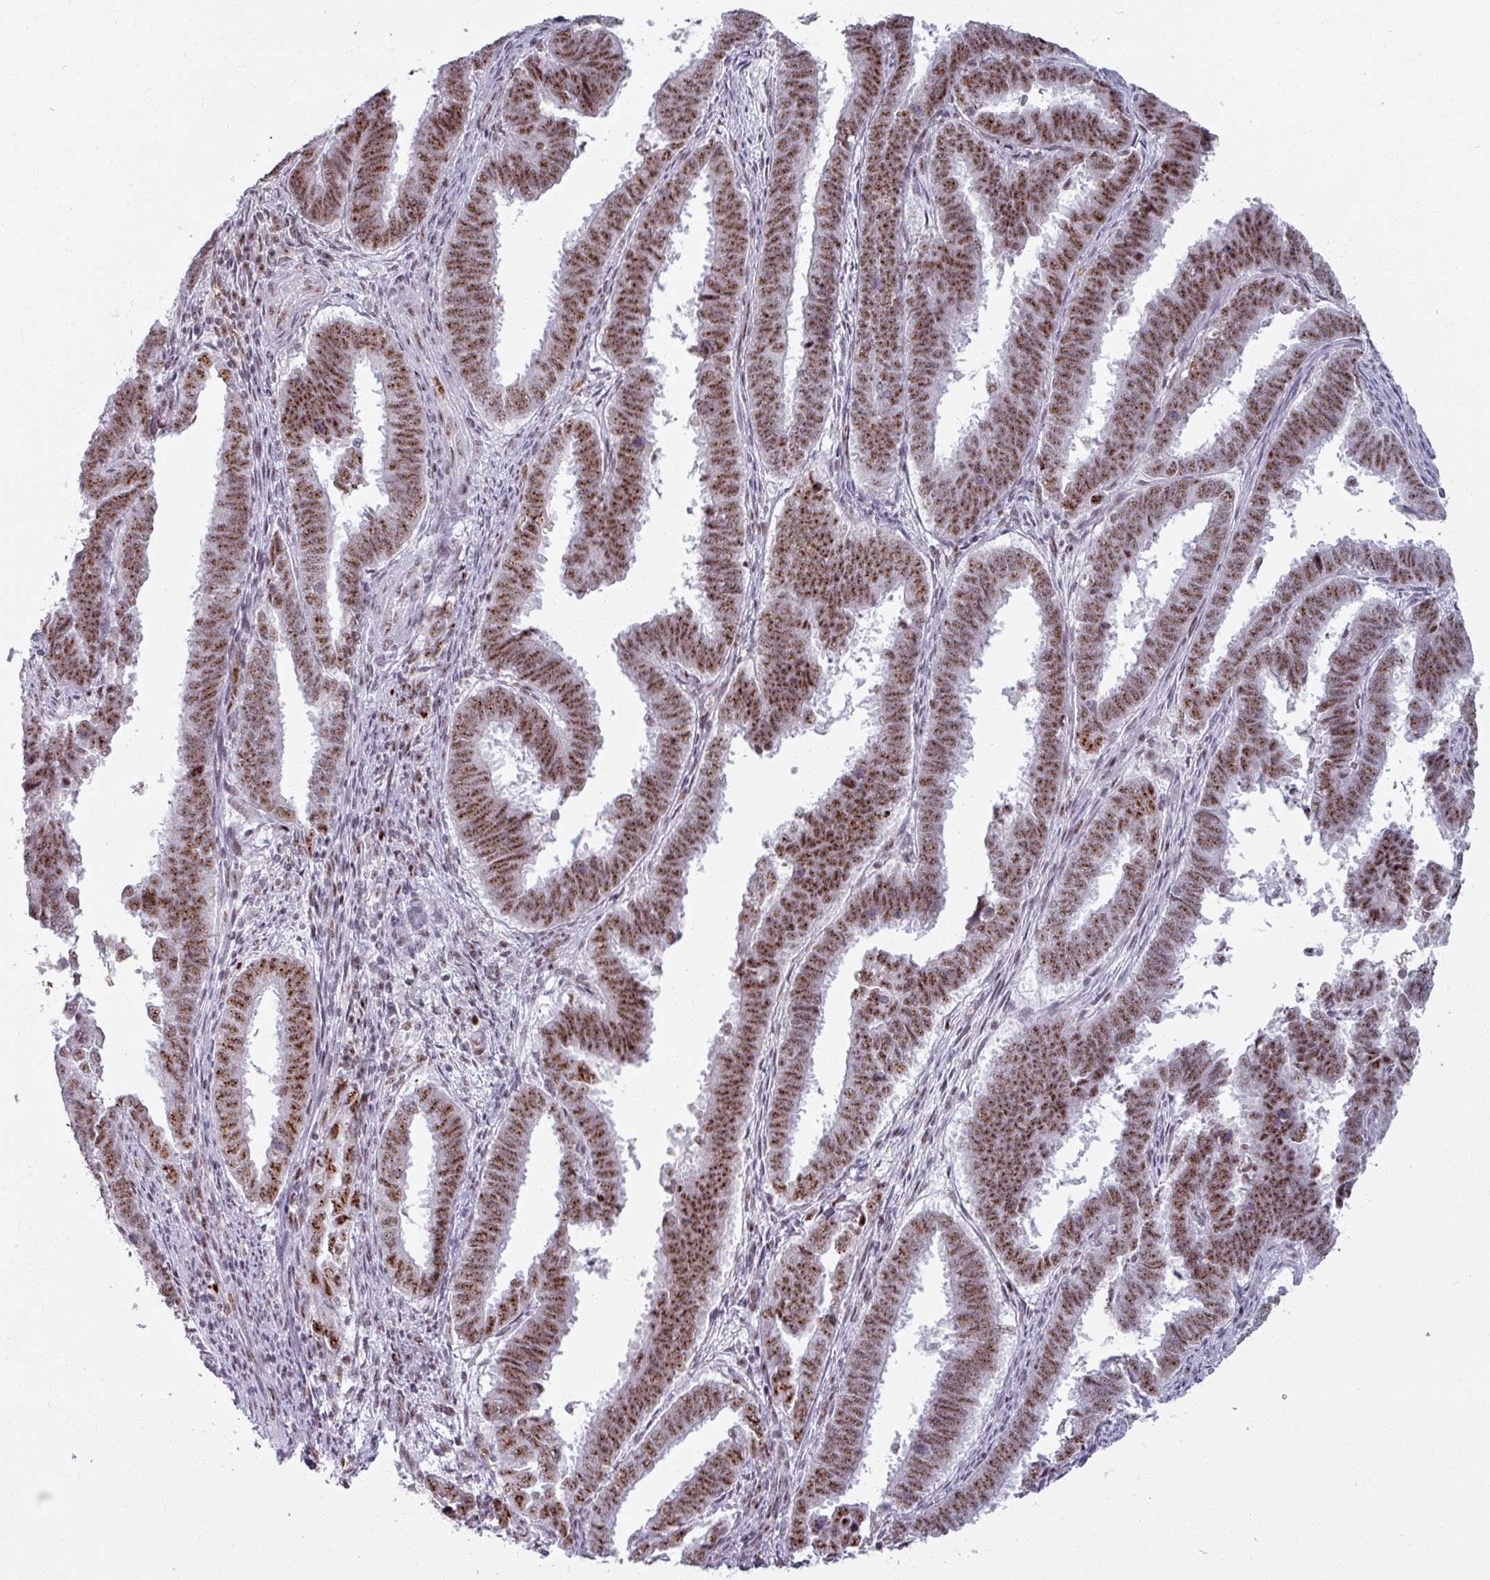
{"staining": {"intensity": "moderate", "quantity": ">75%", "location": "nuclear"}, "tissue": "endometrial cancer", "cell_type": "Tumor cells", "image_type": "cancer", "snomed": [{"axis": "morphology", "description": "Adenocarcinoma, NOS"}, {"axis": "topography", "description": "Endometrium"}], "caption": "Approximately >75% of tumor cells in endometrial cancer demonstrate moderate nuclear protein positivity as visualized by brown immunohistochemical staining.", "gene": "NCOR1", "patient": {"sex": "female", "age": 75}}